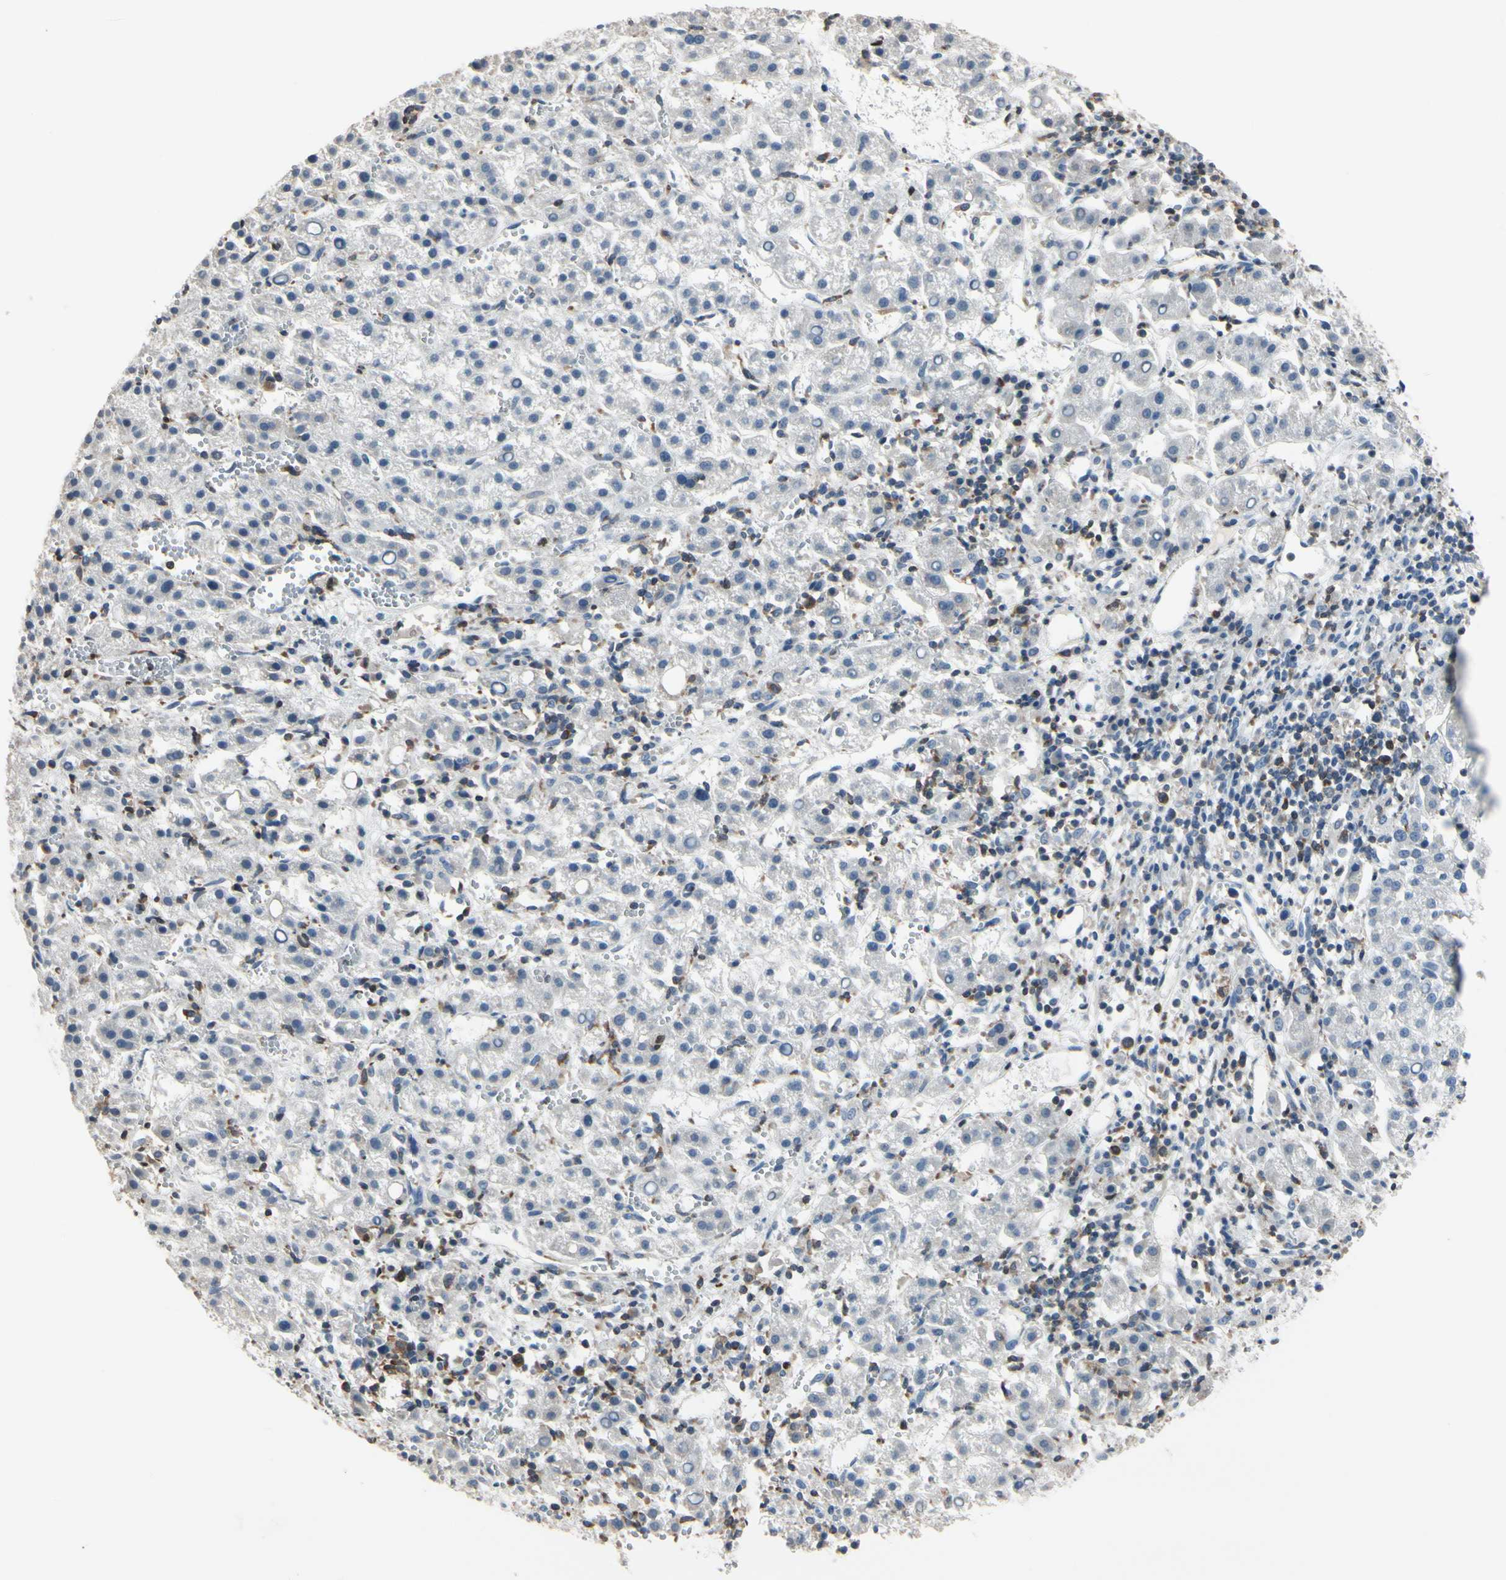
{"staining": {"intensity": "negative", "quantity": "none", "location": "none"}, "tissue": "liver cancer", "cell_type": "Tumor cells", "image_type": "cancer", "snomed": [{"axis": "morphology", "description": "Carcinoma, Hepatocellular, NOS"}, {"axis": "topography", "description": "Liver"}], "caption": "An image of human hepatocellular carcinoma (liver) is negative for staining in tumor cells.", "gene": "NFATC2", "patient": {"sex": "female", "age": 58}}